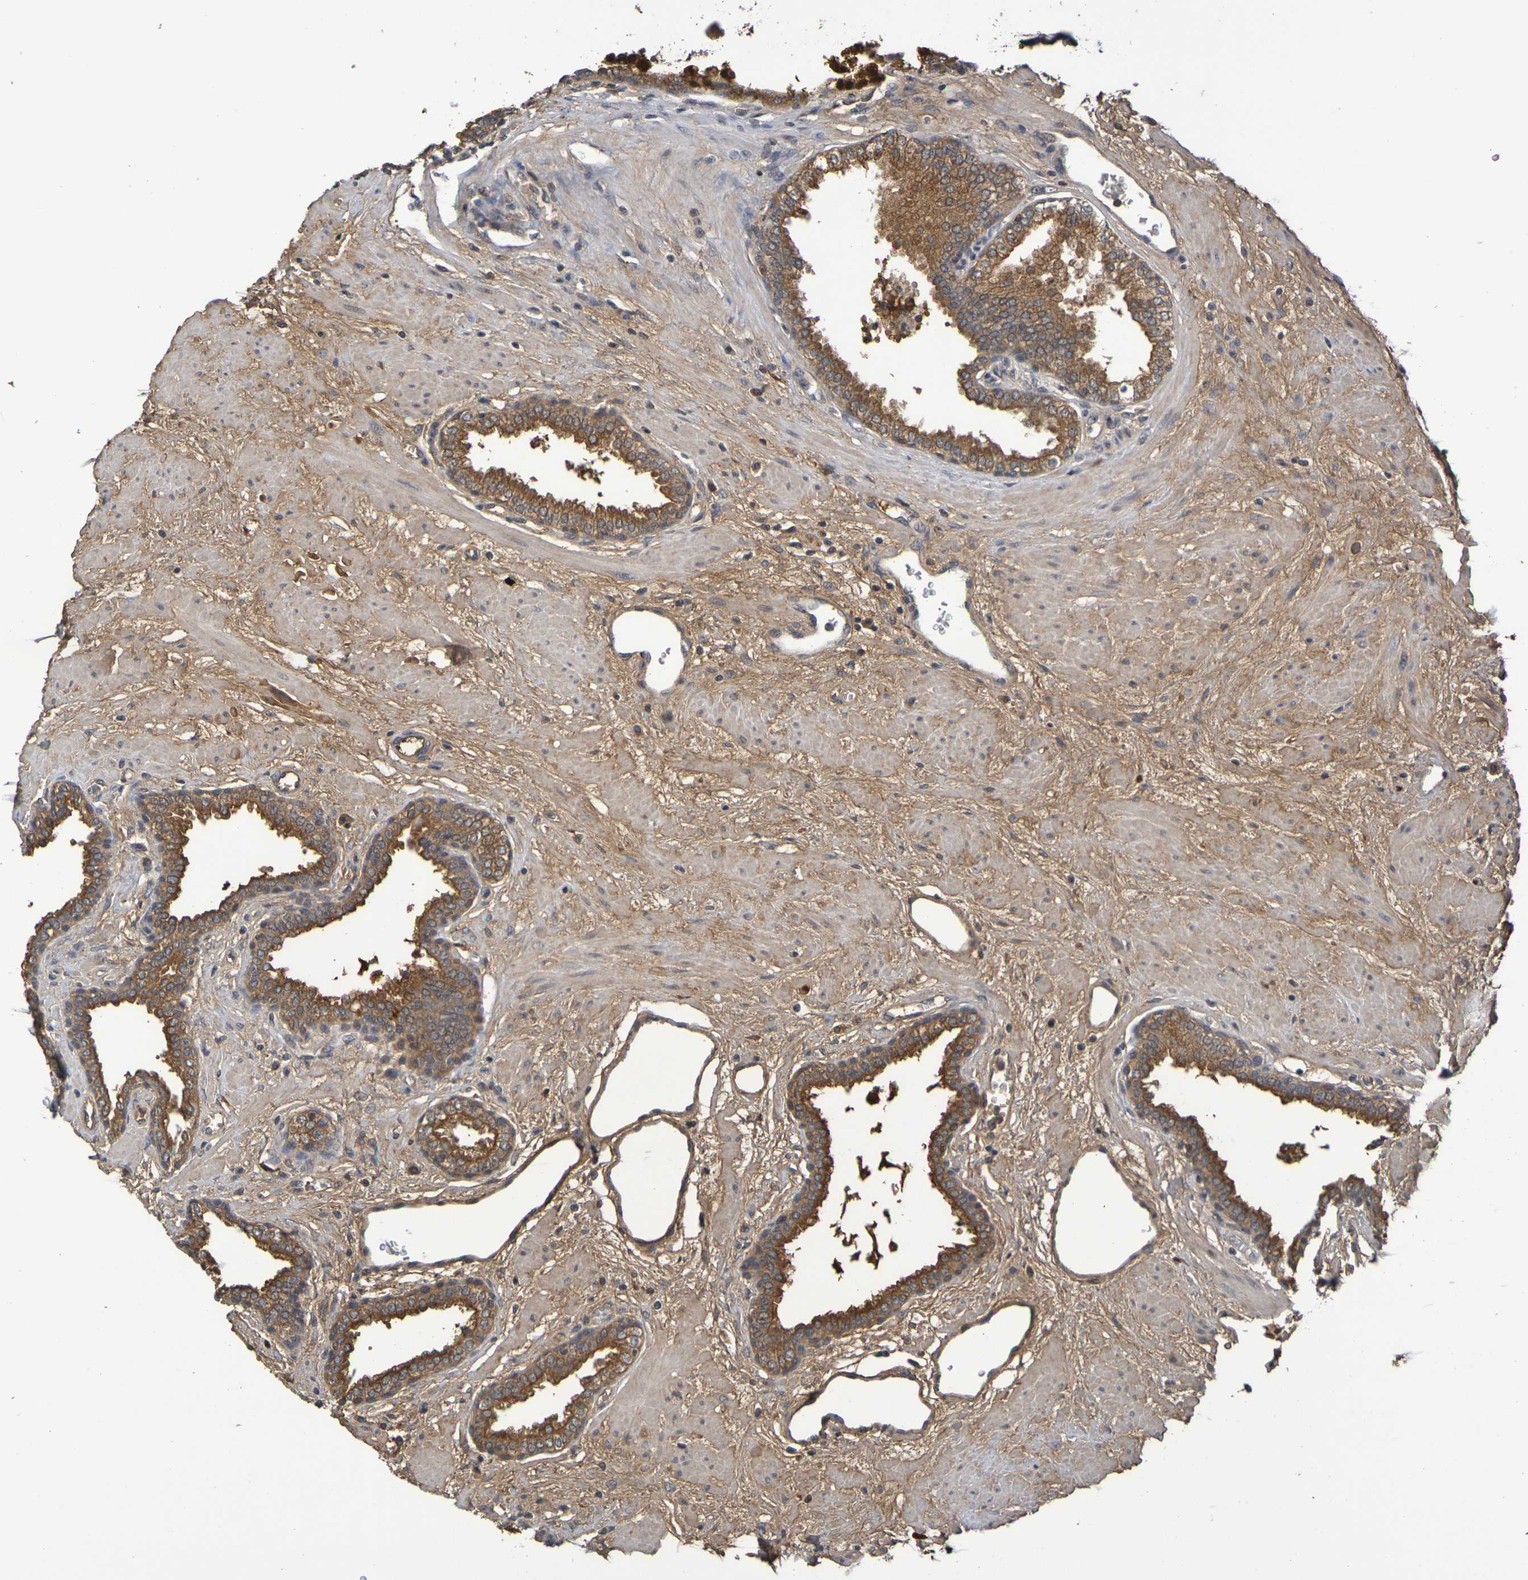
{"staining": {"intensity": "moderate", "quantity": ">75%", "location": "cytoplasmic/membranous"}, "tissue": "prostate", "cell_type": "Glandular cells", "image_type": "normal", "snomed": [{"axis": "morphology", "description": "Normal tissue, NOS"}, {"axis": "topography", "description": "Prostate"}], "caption": "Immunohistochemistry of benign human prostate displays medium levels of moderate cytoplasmic/membranous staining in about >75% of glandular cells.", "gene": "TERF2", "patient": {"sex": "male", "age": 51}}